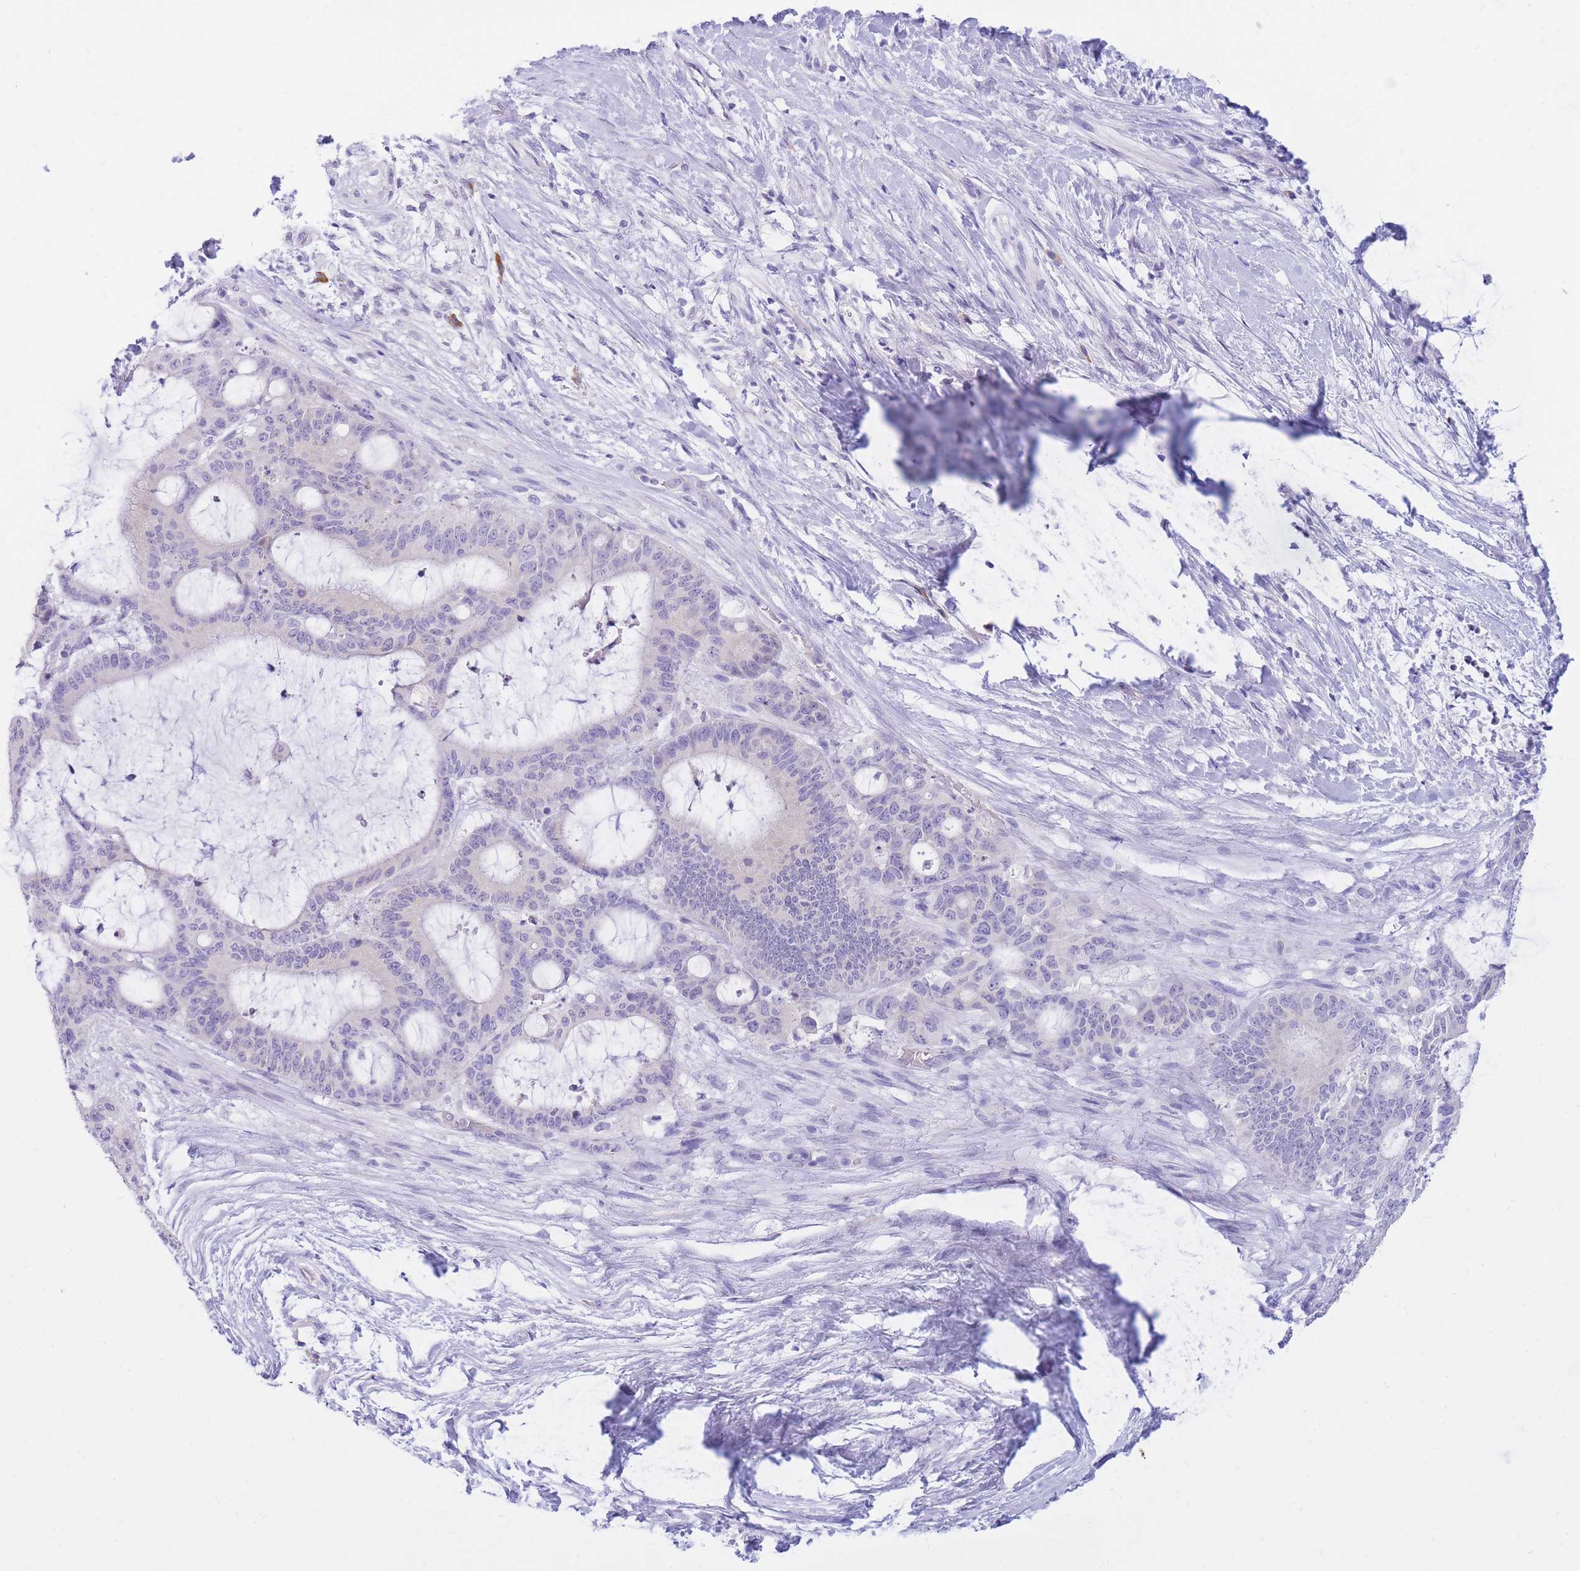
{"staining": {"intensity": "negative", "quantity": "none", "location": "none"}, "tissue": "liver cancer", "cell_type": "Tumor cells", "image_type": "cancer", "snomed": [{"axis": "morphology", "description": "Normal tissue, NOS"}, {"axis": "morphology", "description": "Cholangiocarcinoma"}, {"axis": "topography", "description": "Liver"}, {"axis": "topography", "description": "Peripheral nerve tissue"}], "caption": "Liver cancer was stained to show a protein in brown. There is no significant expression in tumor cells.", "gene": "SSUH2", "patient": {"sex": "female", "age": 73}}